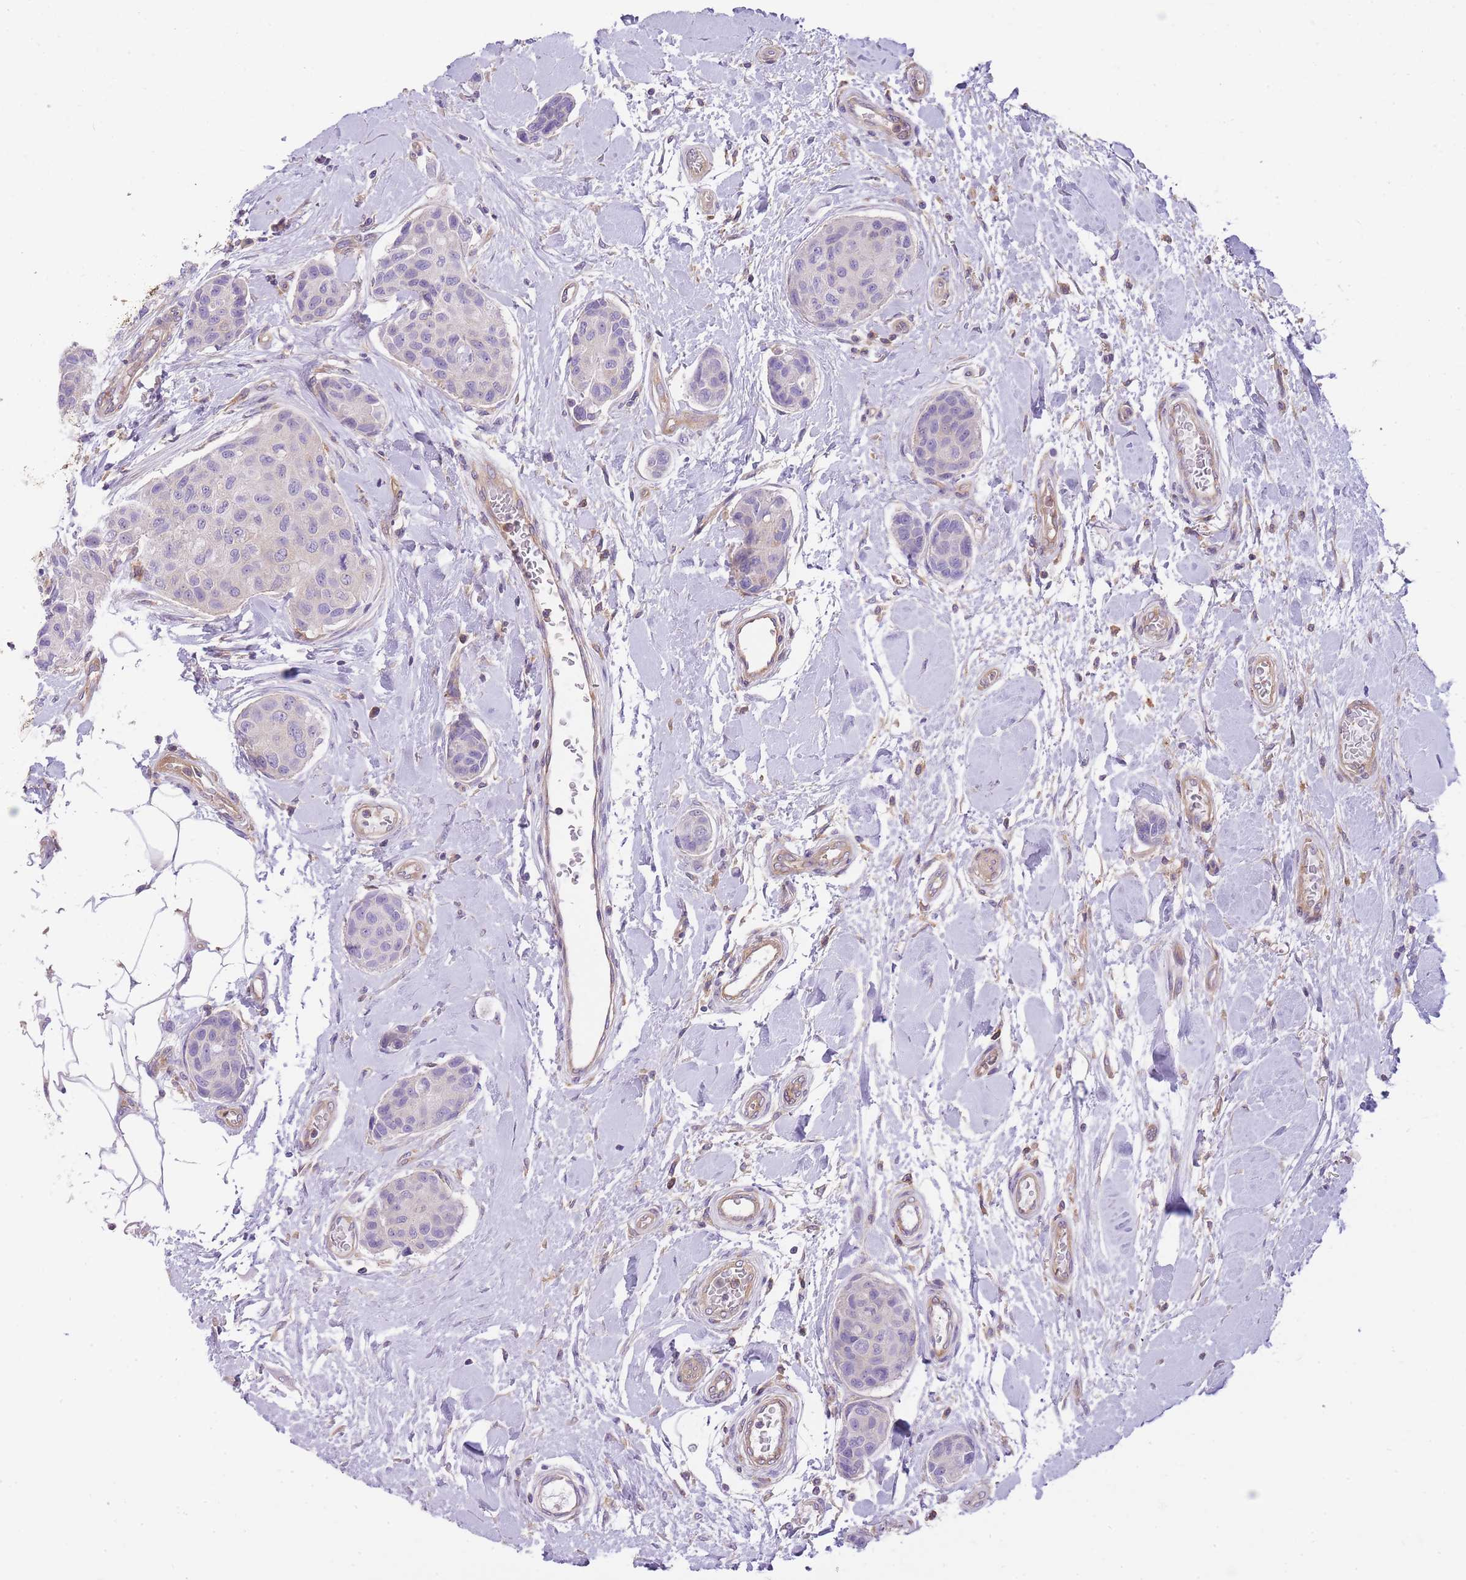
{"staining": {"intensity": "negative", "quantity": "none", "location": "none"}, "tissue": "breast cancer", "cell_type": "Tumor cells", "image_type": "cancer", "snomed": [{"axis": "morphology", "description": "Duct carcinoma"}, {"axis": "topography", "description": "Breast"}, {"axis": "topography", "description": "Lymph node"}], "caption": "There is no significant staining in tumor cells of breast cancer (invasive ductal carcinoma).", "gene": "PRKAR1A", "patient": {"sex": "female", "age": 80}}